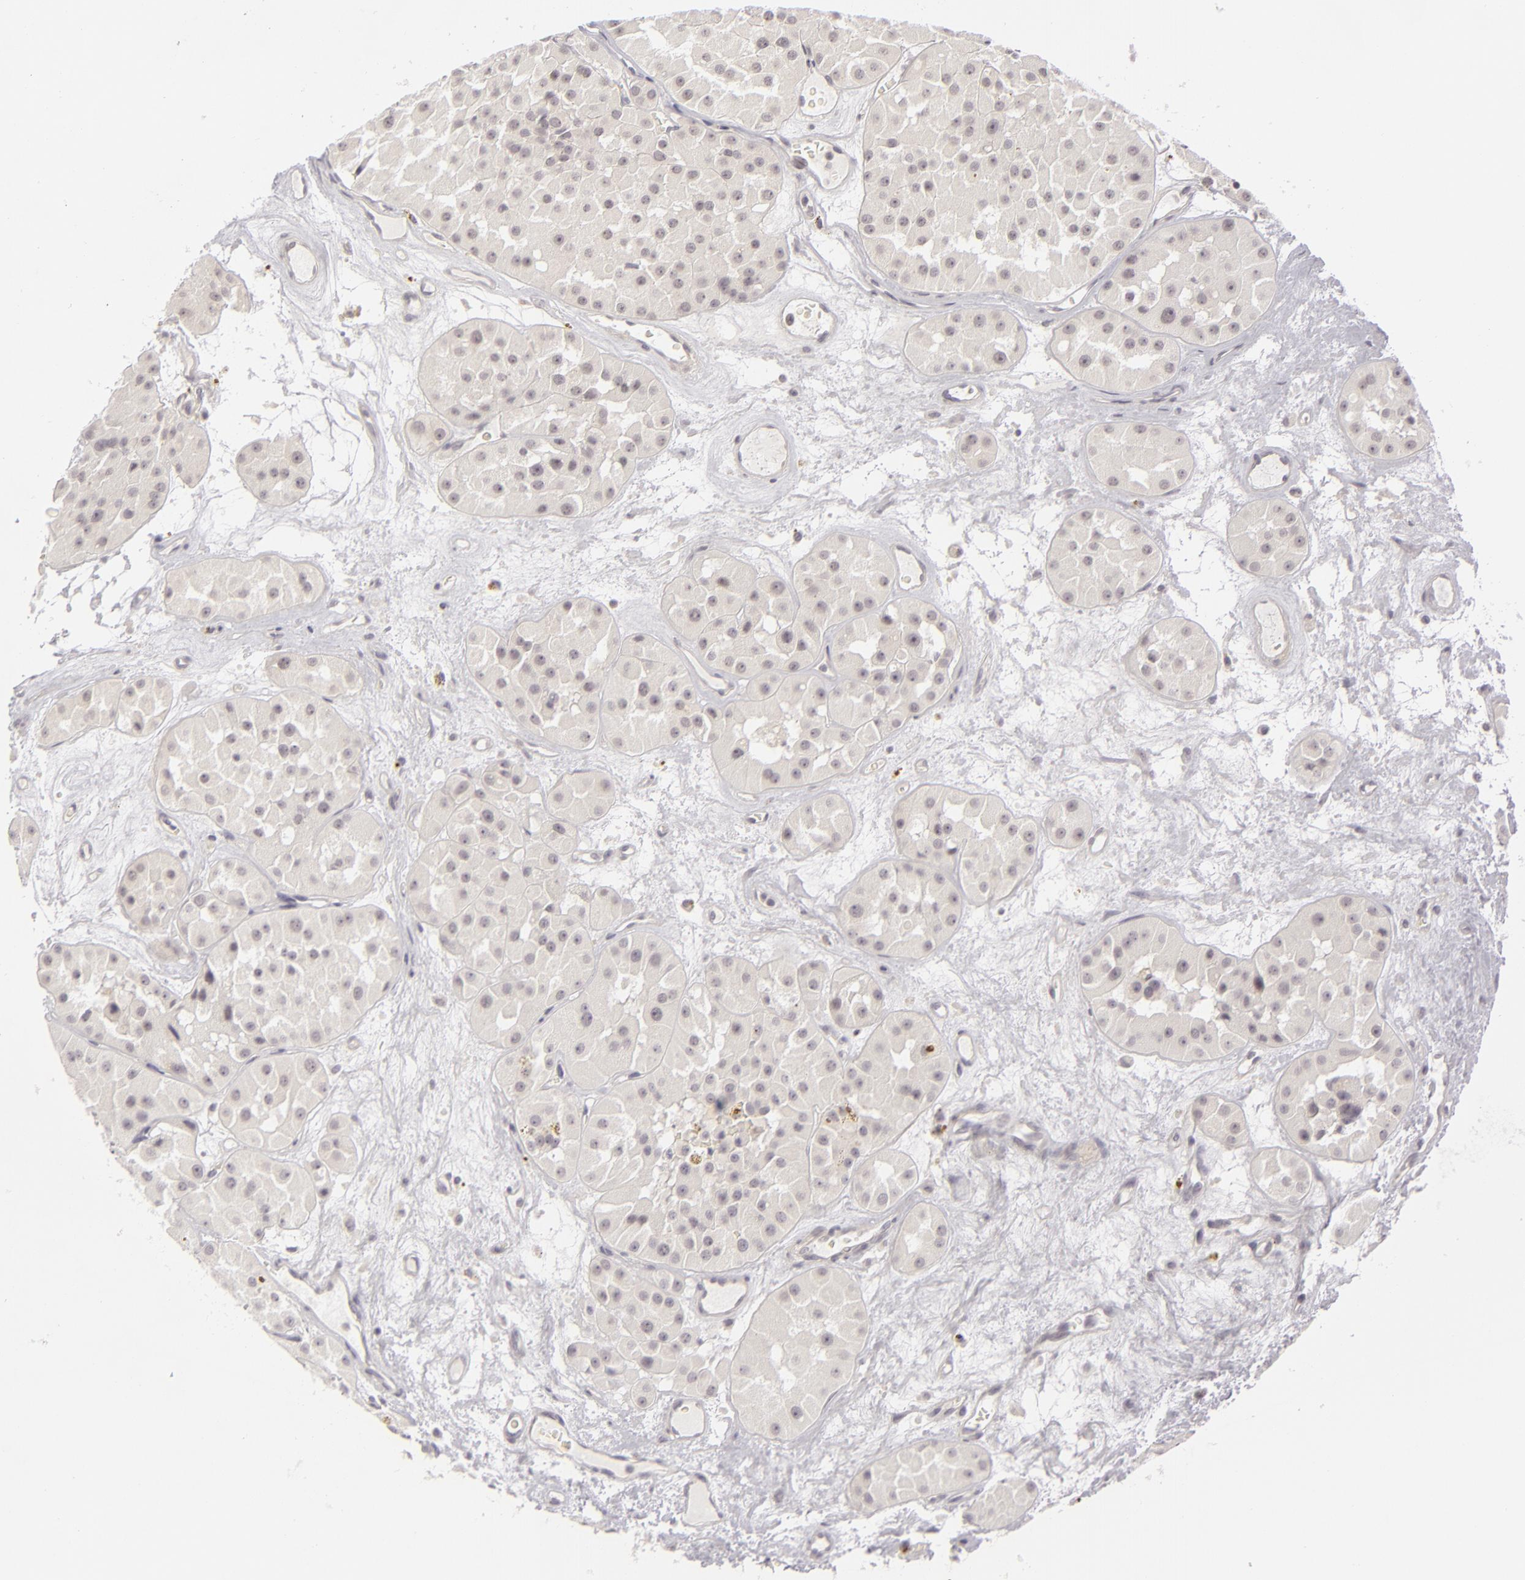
{"staining": {"intensity": "negative", "quantity": "none", "location": "none"}, "tissue": "renal cancer", "cell_type": "Tumor cells", "image_type": "cancer", "snomed": [{"axis": "morphology", "description": "Adenocarcinoma, uncertain malignant potential"}, {"axis": "topography", "description": "Kidney"}], "caption": "A high-resolution micrograph shows immunohistochemistry (IHC) staining of renal adenocarcinoma,  uncertain malignant potential, which demonstrates no significant staining in tumor cells.", "gene": "DLG3", "patient": {"sex": "male", "age": 63}}